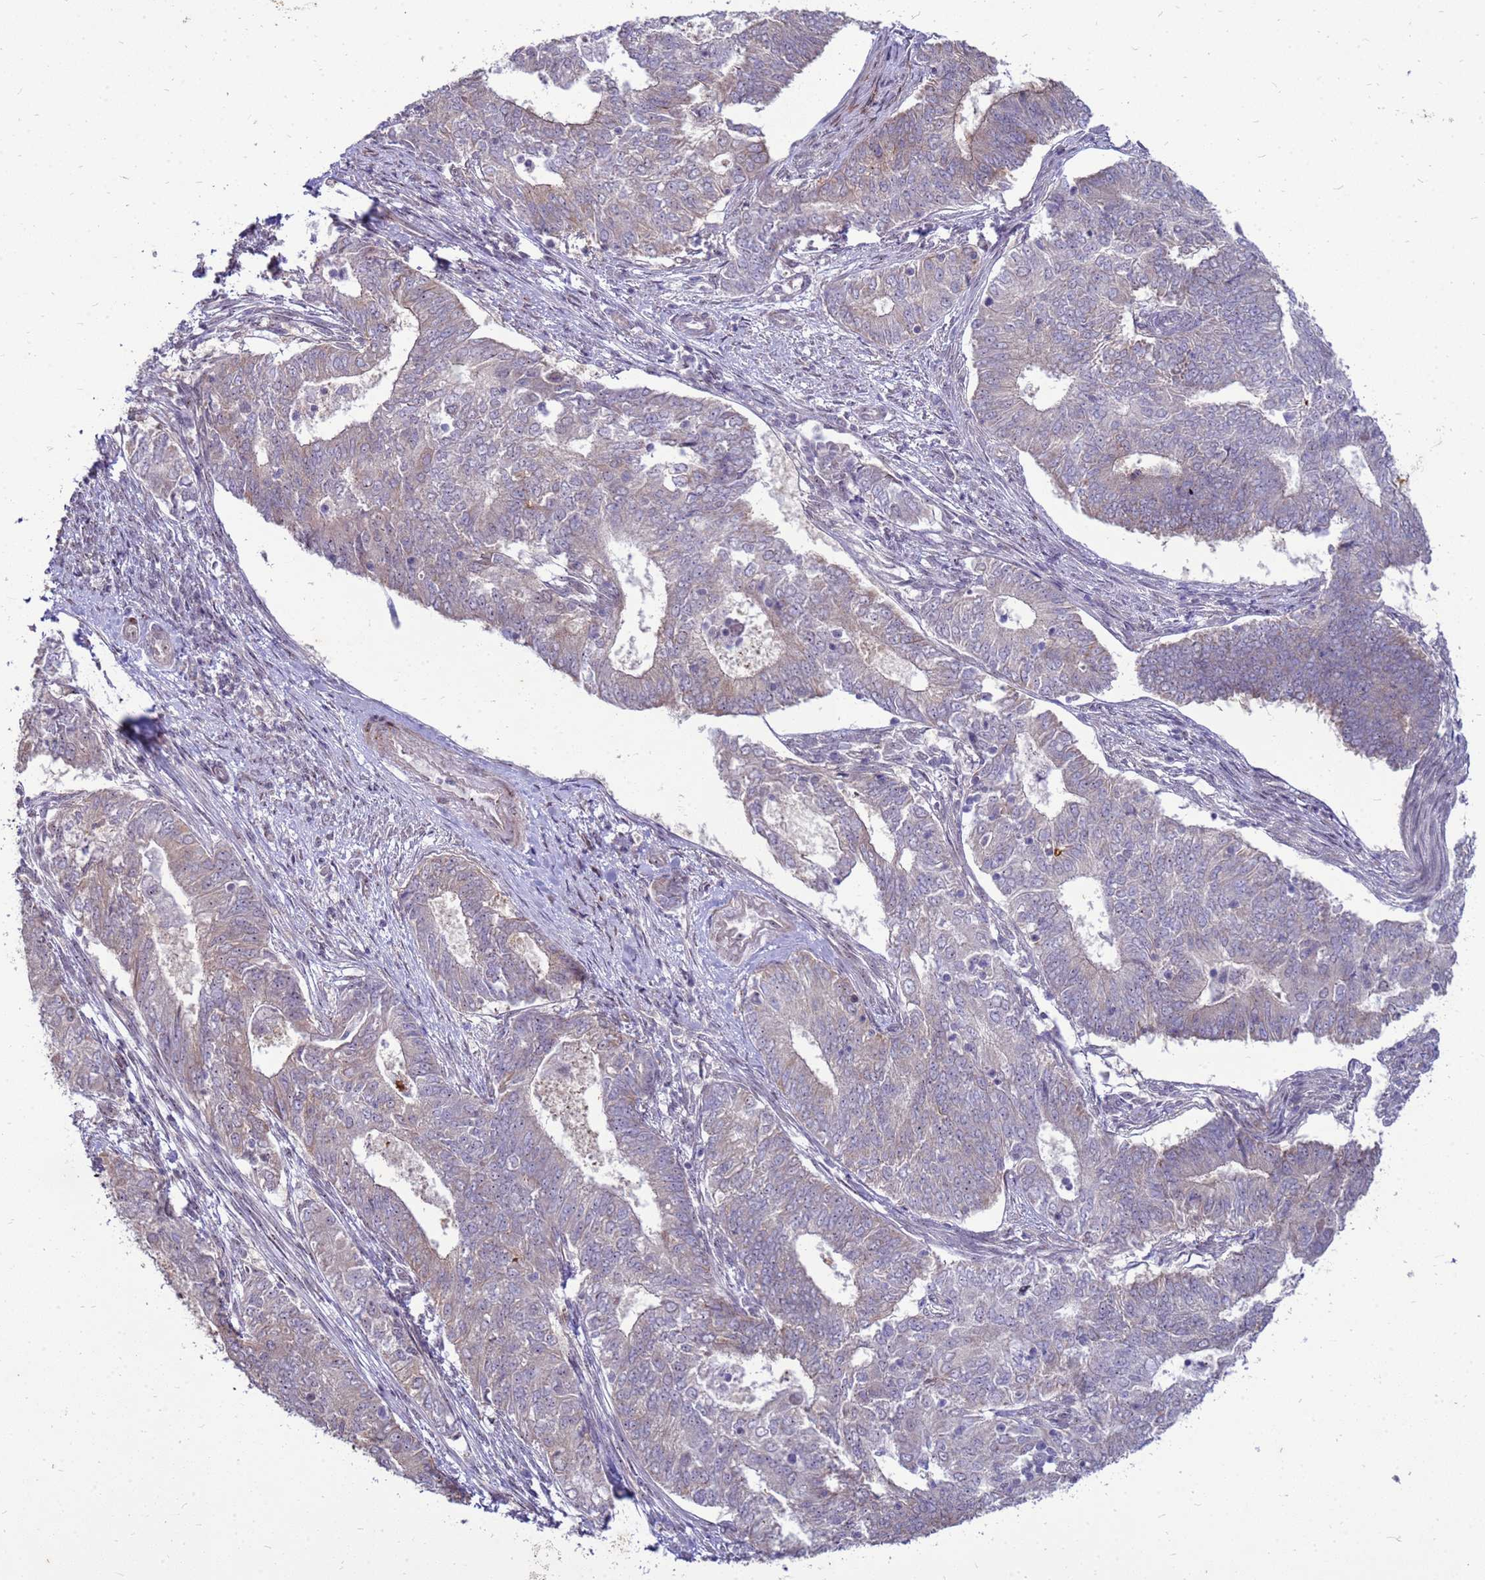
{"staining": {"intensity": "negative", "quantity": "none", "location": "none"}, "tissue": "endometrial cancer", "cell_type": "Tumor cells", "image_type": "cancer", "snomed": [{"axis": "morphology", "description": "Adenocarcinoma, NOS"}, {"axis": "topography", "description": "Endometrium"}], "caption": "DAB (3,3'-diaminobenzidine) immunohistochemical staining of endometrial cancer (adenocarcinoma) demonstrates no significant staining in tumor cells. (DAB (3,3'-diaminobenzidine) immunohistochemistry (IHC) with hematoxylin counter stain).", "gene": "RSPO1", "patient": {"sex": "female", "age": 62}}